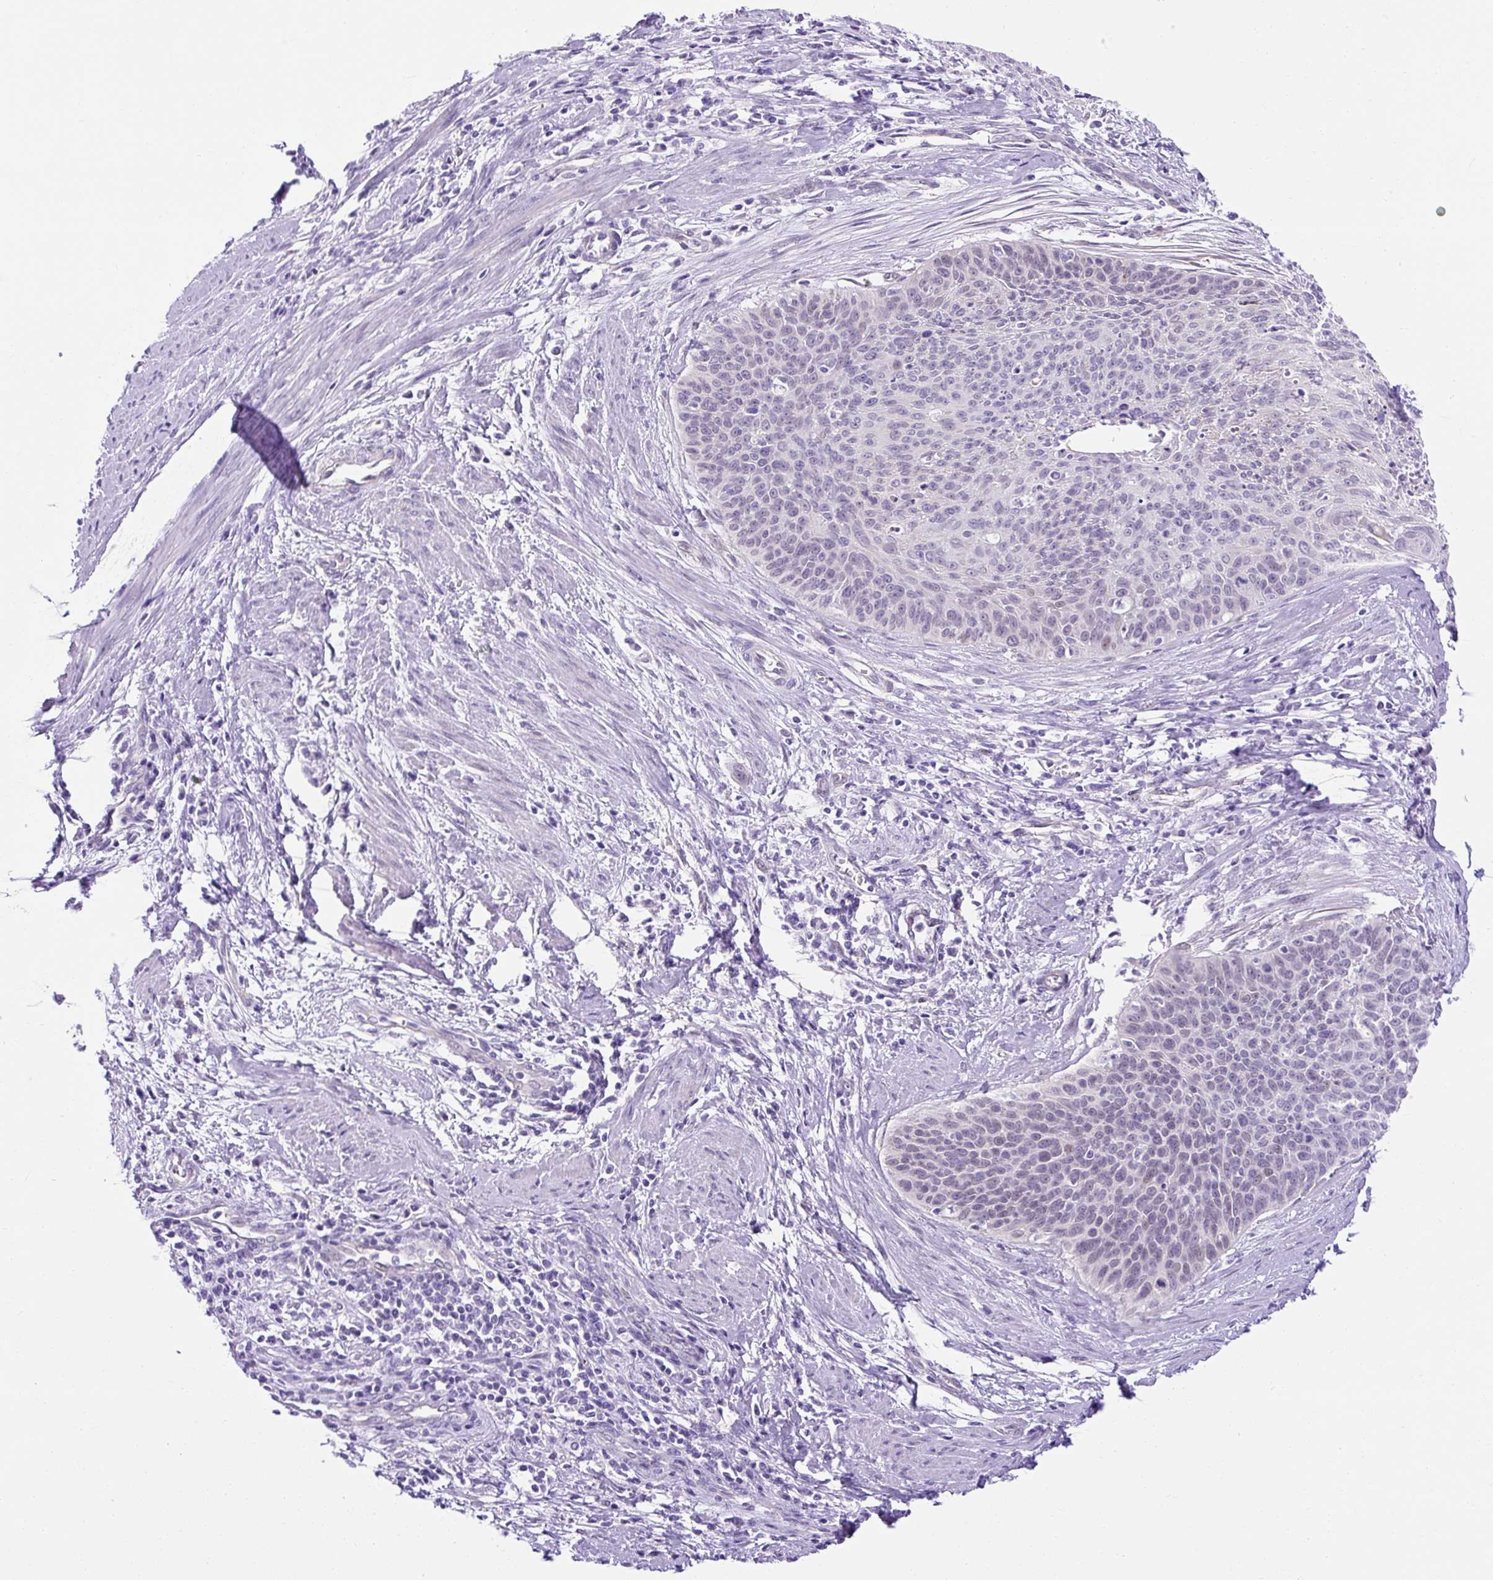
{"staining": {"intensity": "negative", "quantity": "none", "location": "none"}, "tissue": "cervical cancer", "cell_type": "Tumor cells", "image_type": "cancer", "snomed": [{"axis": "morphology", "description": "Squamous cell carcinoma, NOS"}, {"axis": "topography", "description": "Cervix"}], "caption": "Immunohistochemistry (IHC) histopathology image of human cervical squamous cell carcinoma stained for a protein (brown), which displays no staining in tumor cells.", "gene": "KRT12", "patient": {"sex": "female", "age": 55}}